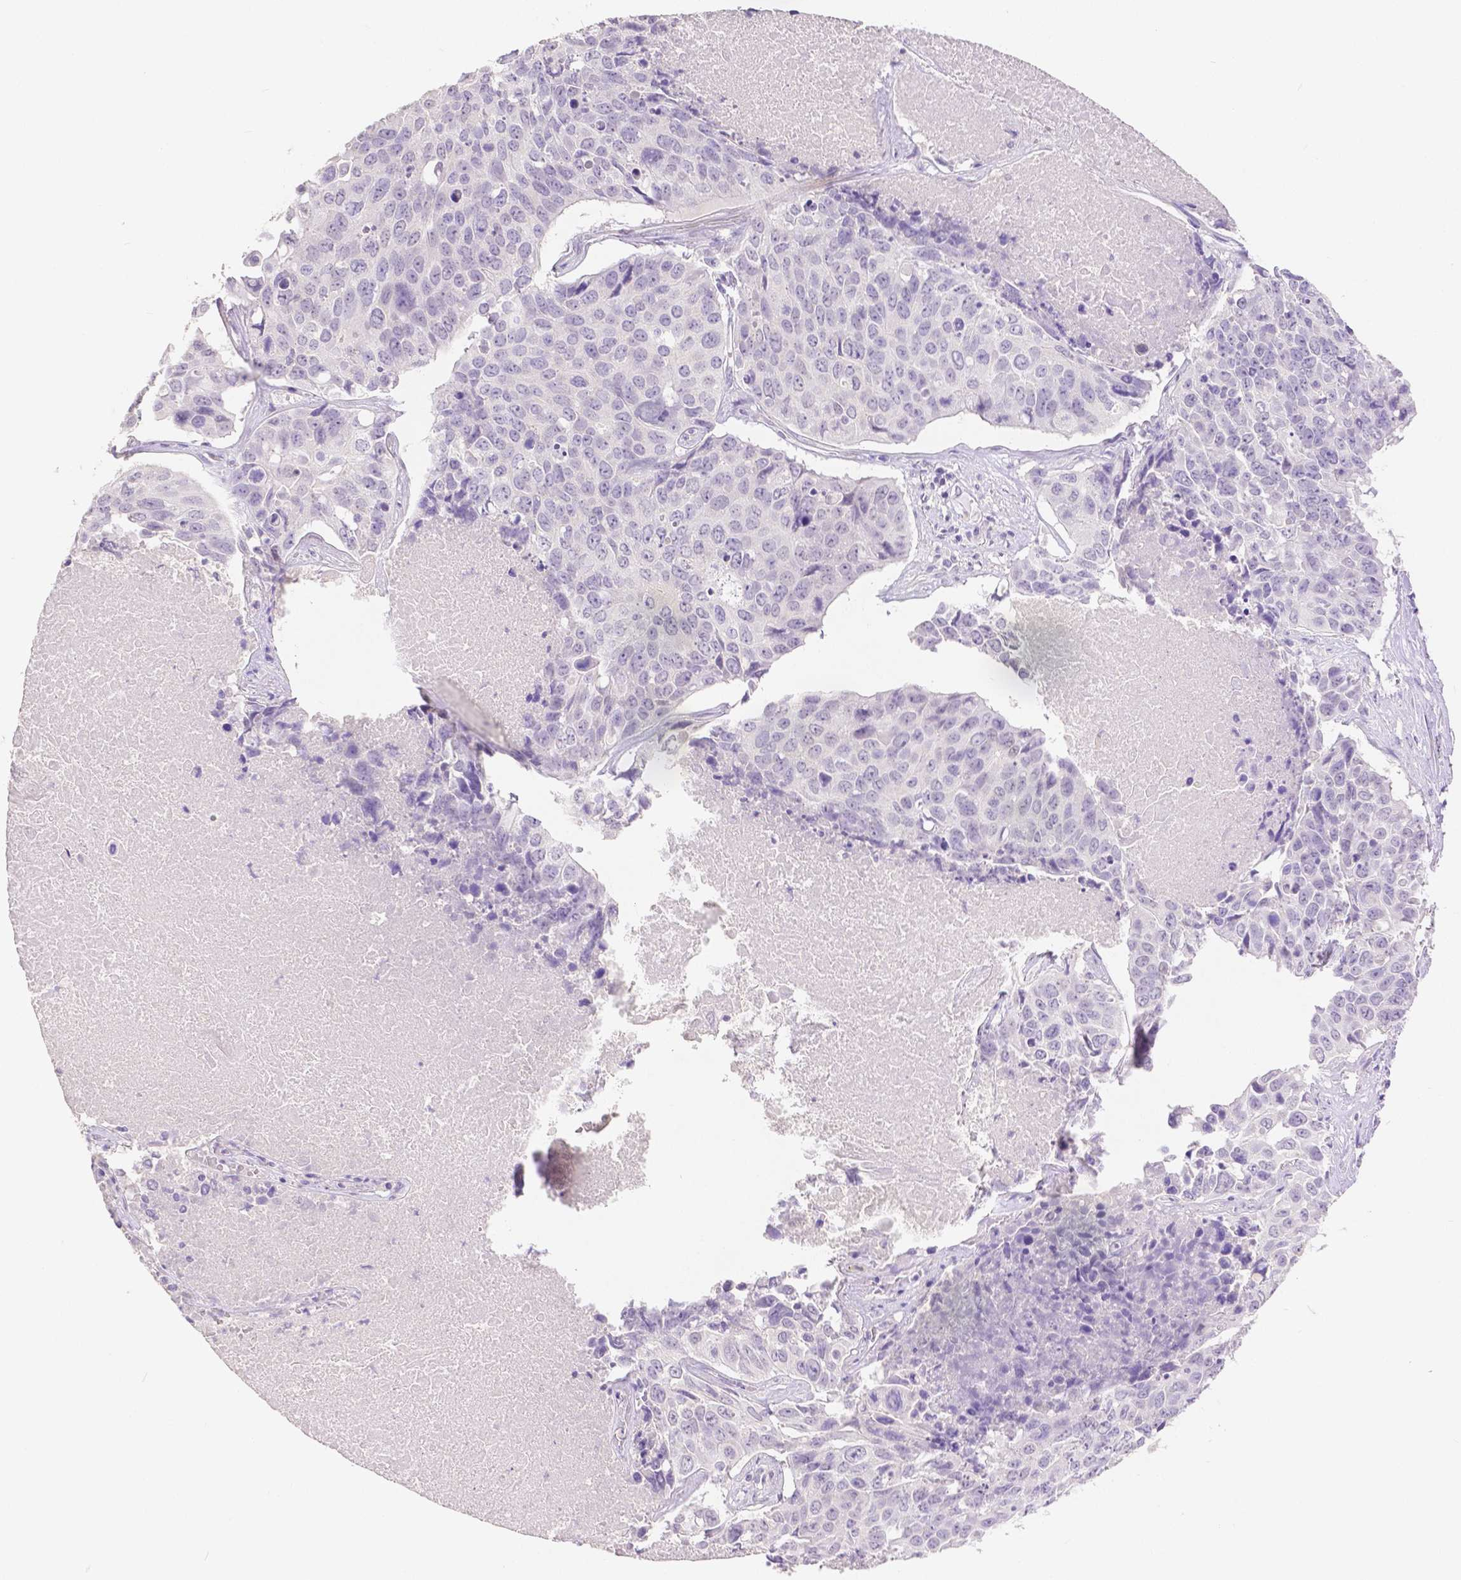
{"staining": {"intensity": "negative", "quantity": "none", "location": "none"}, "tissue": "lung cancer", "cell_type": "Tumor cells", "image_type": "cancer", "snomed": [{"axis": "morphology", "description": "Normal tissue, NOS"}, {"axis": "morphology", "description": "Squamous cell carcinoma, NOS"}, {"axis": "topography", "description": "Bronchus"}, {"axis": "topography", "description": "Lung"}], "caption": "The immunohistochemistry (IHC) image has no significant positivity in tumor cells of lung cancer tissue.", "gene": "HNF1B", "patient": {"sex": "male", "age": 64}}